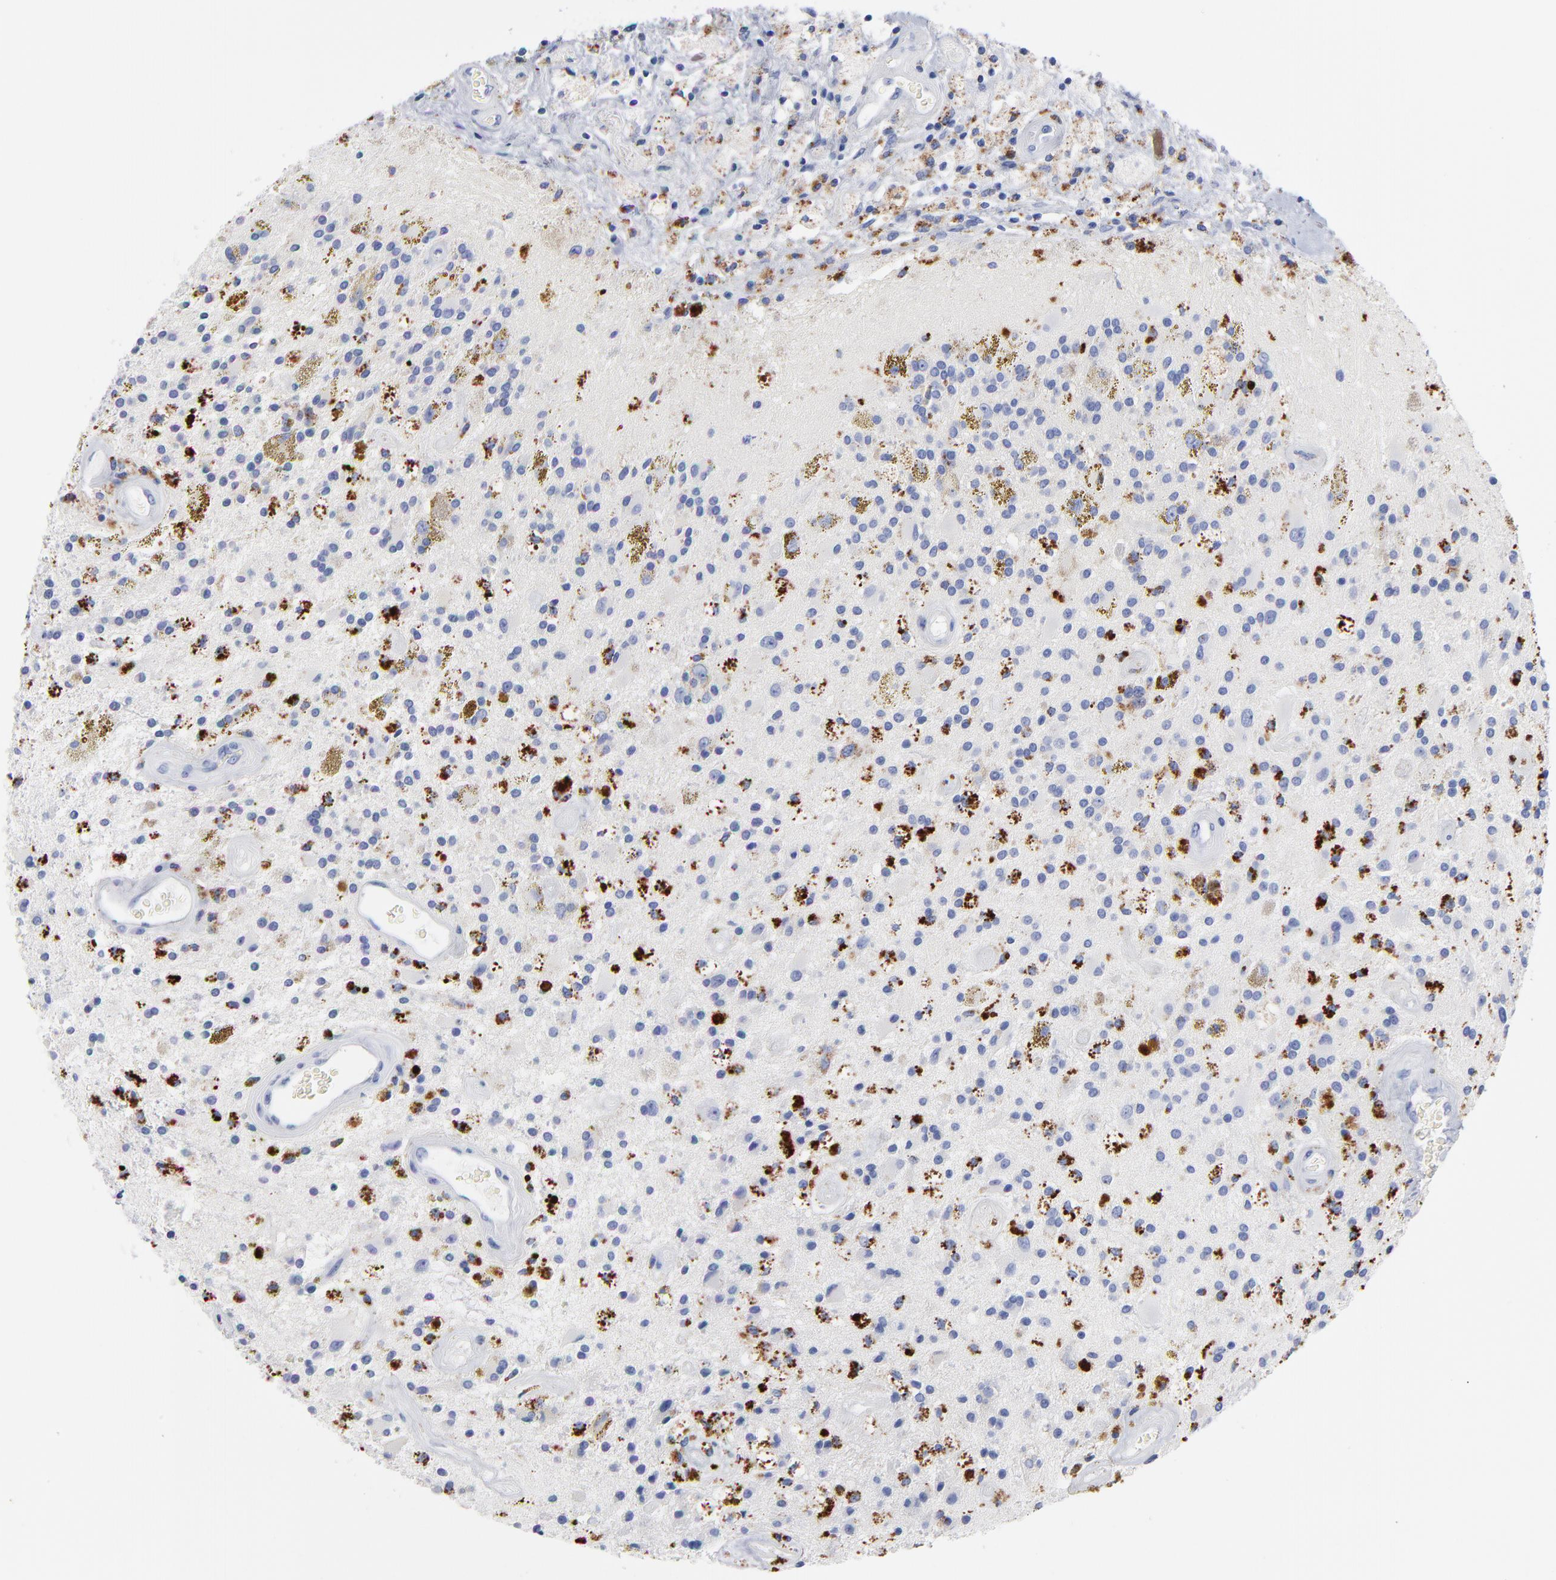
{"staining": {"intensity": "strong", "quantity": "25%-75%", "location": "cytoplasmic/membranous"}, "tissue": "glioma", "cell_type": "Tumor cells", "image_type": "cancer", "snomed": [{"axis": "morphology", "description": "Glioma, malignant, Low grade"}, {"axis": "topography", "description": "Brain"}], "caption": "Human low-grade glioma (malignant) stained with a brown dye displays strong cytoplasmic/membranous positive positivity in approximately 25%-75% of tumor cells.", "gene": "CPVL", "patient": {"sex": "male", "age": 58}}